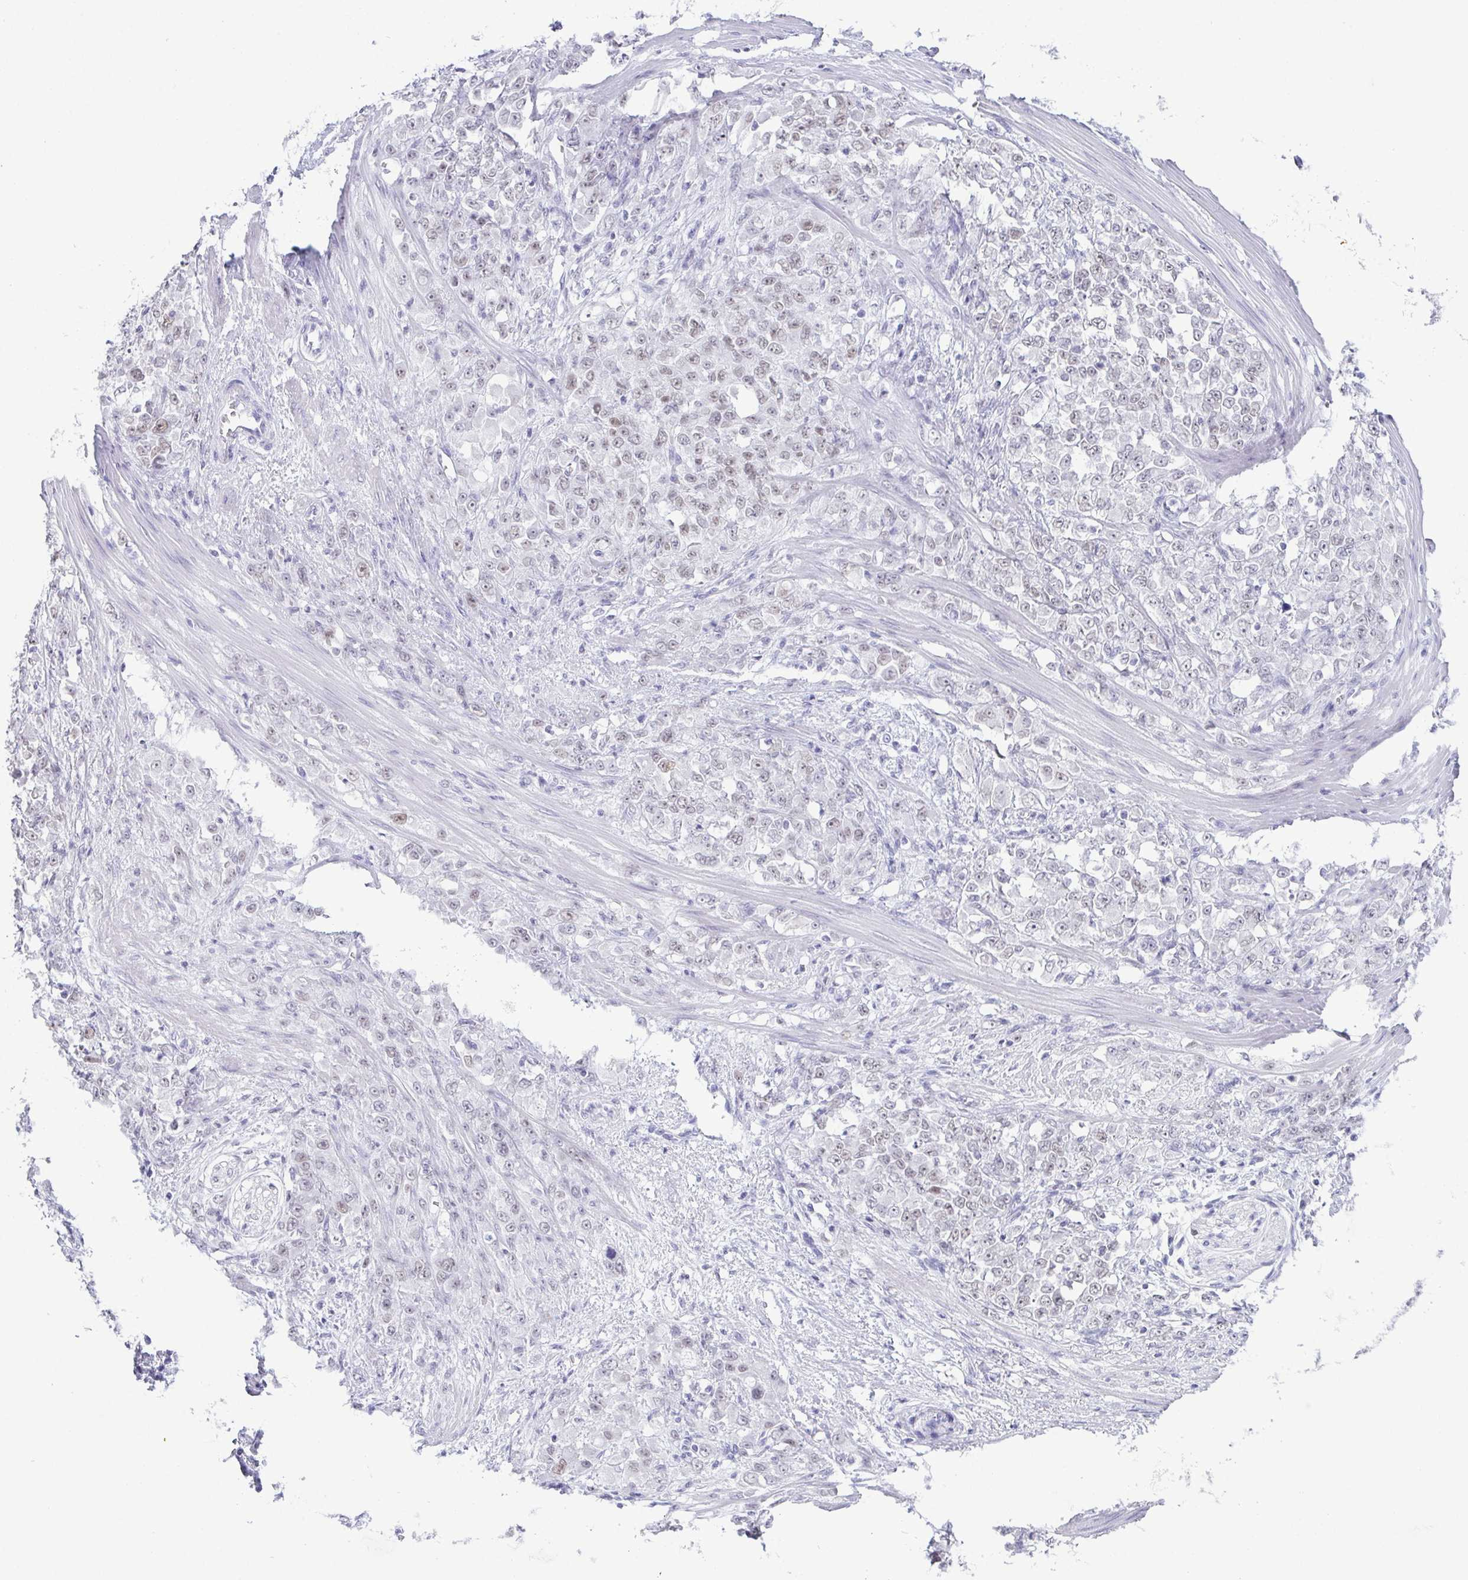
{"staining": {"intensity": "weak", "quantity": "25%-75%", "location": "nuclear"}, "tissue": "stomach cancer", "cell_type": "Tumor cells", "image_type": "cancer", "snomed": [{"axis": "morphology", "description": "Adenocarcinoma, NOS"}, {"axis": "topography", "description": "Stomach"}], "caption": "Stomach cancer (adenocarcinoma) tissue shows weak nuclear staining in about 25%-75% of tumor cells, visualized by immunohistochemistry.", "gene": "SUGP2", "patient": {"sex": "female", "age": 76}}